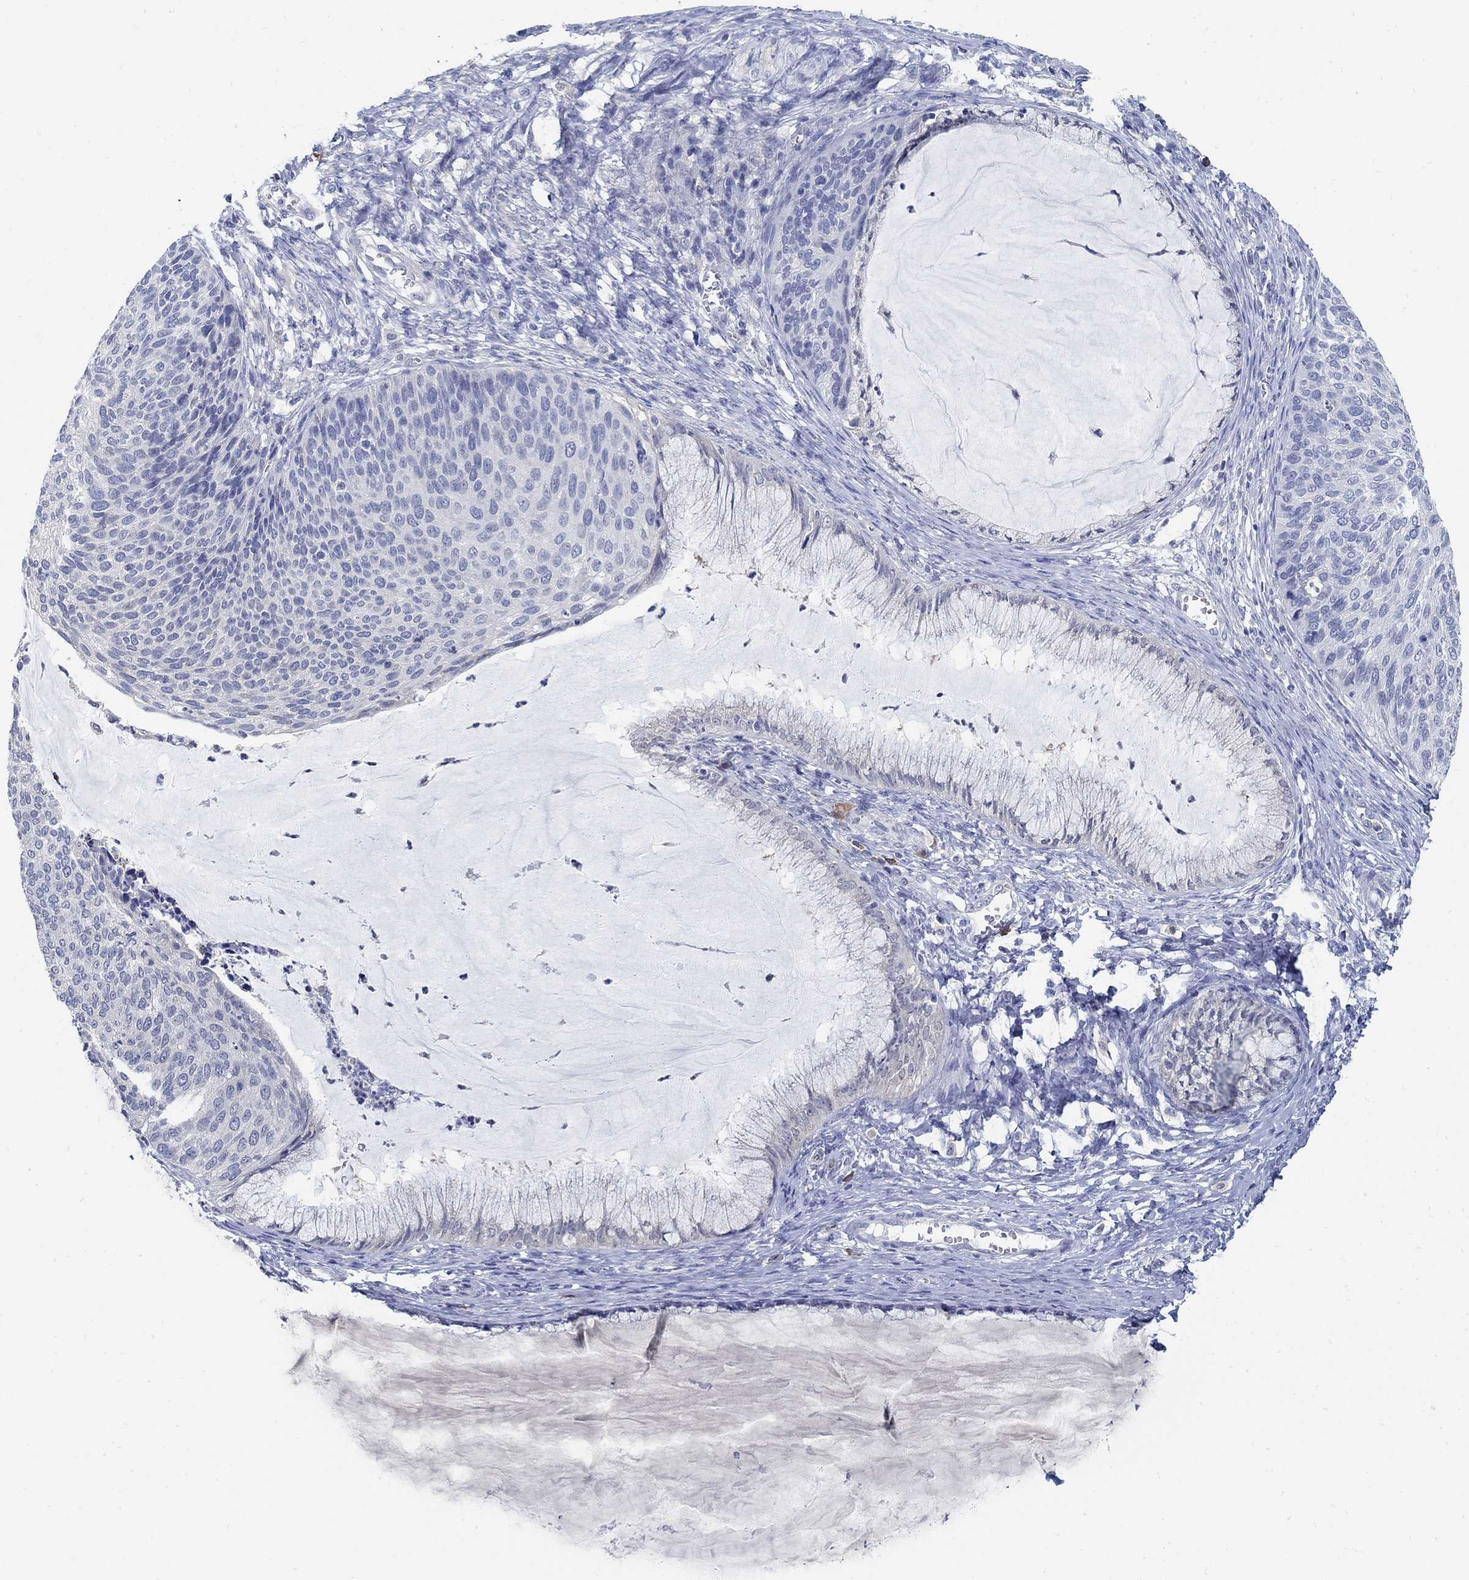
{"staining": {"intensity": "negative", "quantity": "none", "location": "none"}, "tissue": "cervical cancer", "cell_type": "Tumor cells", "image_type": "cancer", "snomed": [{"axis": "morphology", "description": "Squamous cell carcinoma, NOS"}, {"axis": "topography", "description": "Cervix"}], "caption": "Tumor cells show no significant protein expression in cervical squamous cell carcinoma.", "gene": "PCDH11X", "patient": {"sex": "female", "age": 36}}